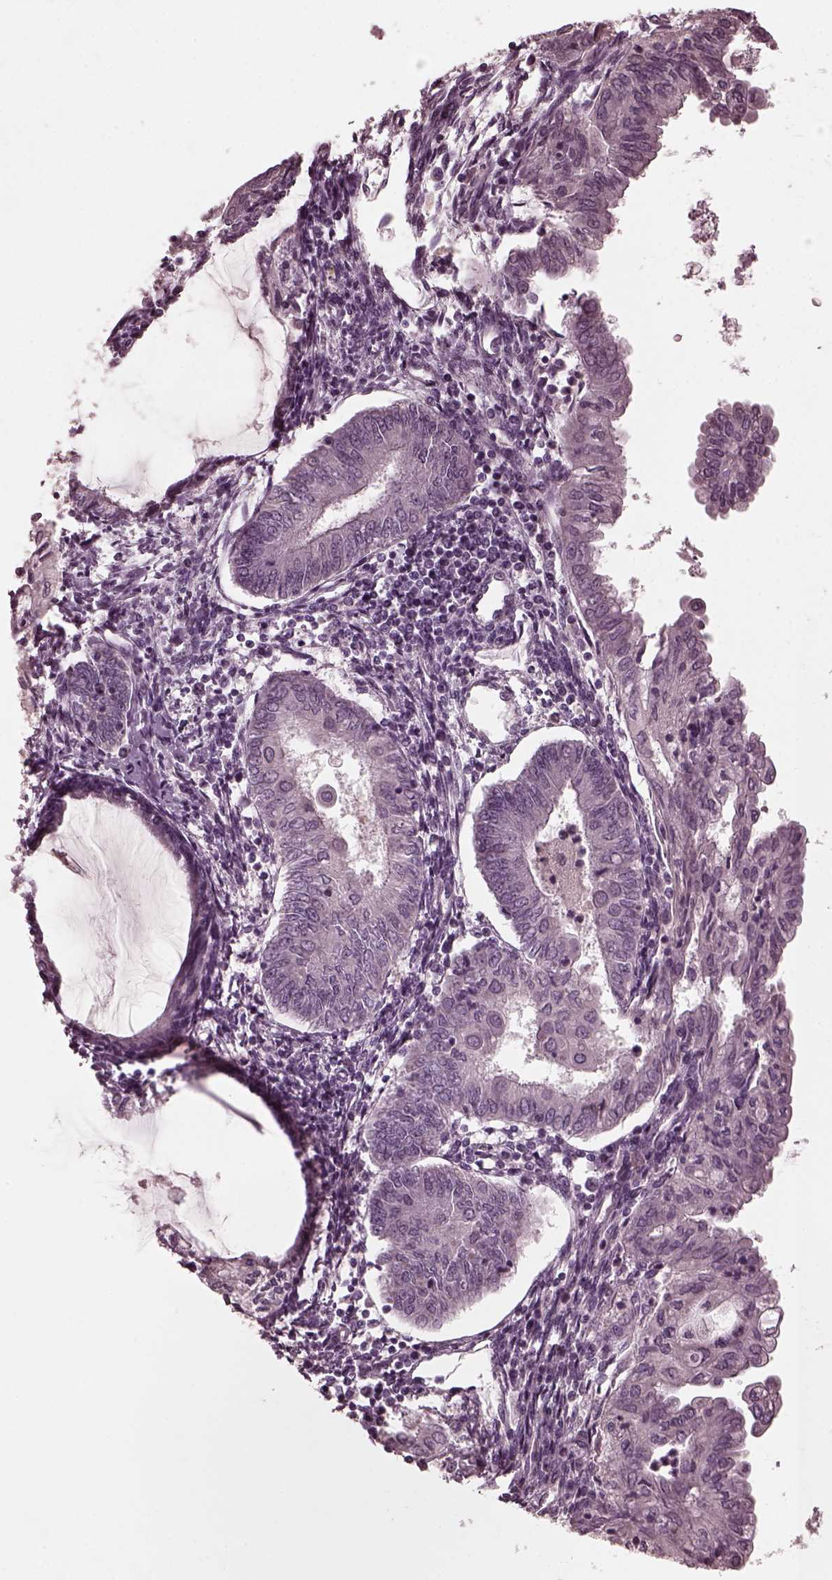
{"staining": {"intensity": "negative", "quantity": "none", "location": "none"}, "tissue": "endometrial cancer", "cell_type": "Tumor cells", "image_type": "cancer", "snomed": [{"axis": "morphology", "description": "Adenocarcinoma, NOS"}, {"axis": "topography", "description": "Endometrium"}], "caption": "The photomicrograph reveals no staining of tumor cells in endometrial cancer (adenocarcinoma).", "gene": "RCVRN", "patient": {"sex": "female", "age": 68}}